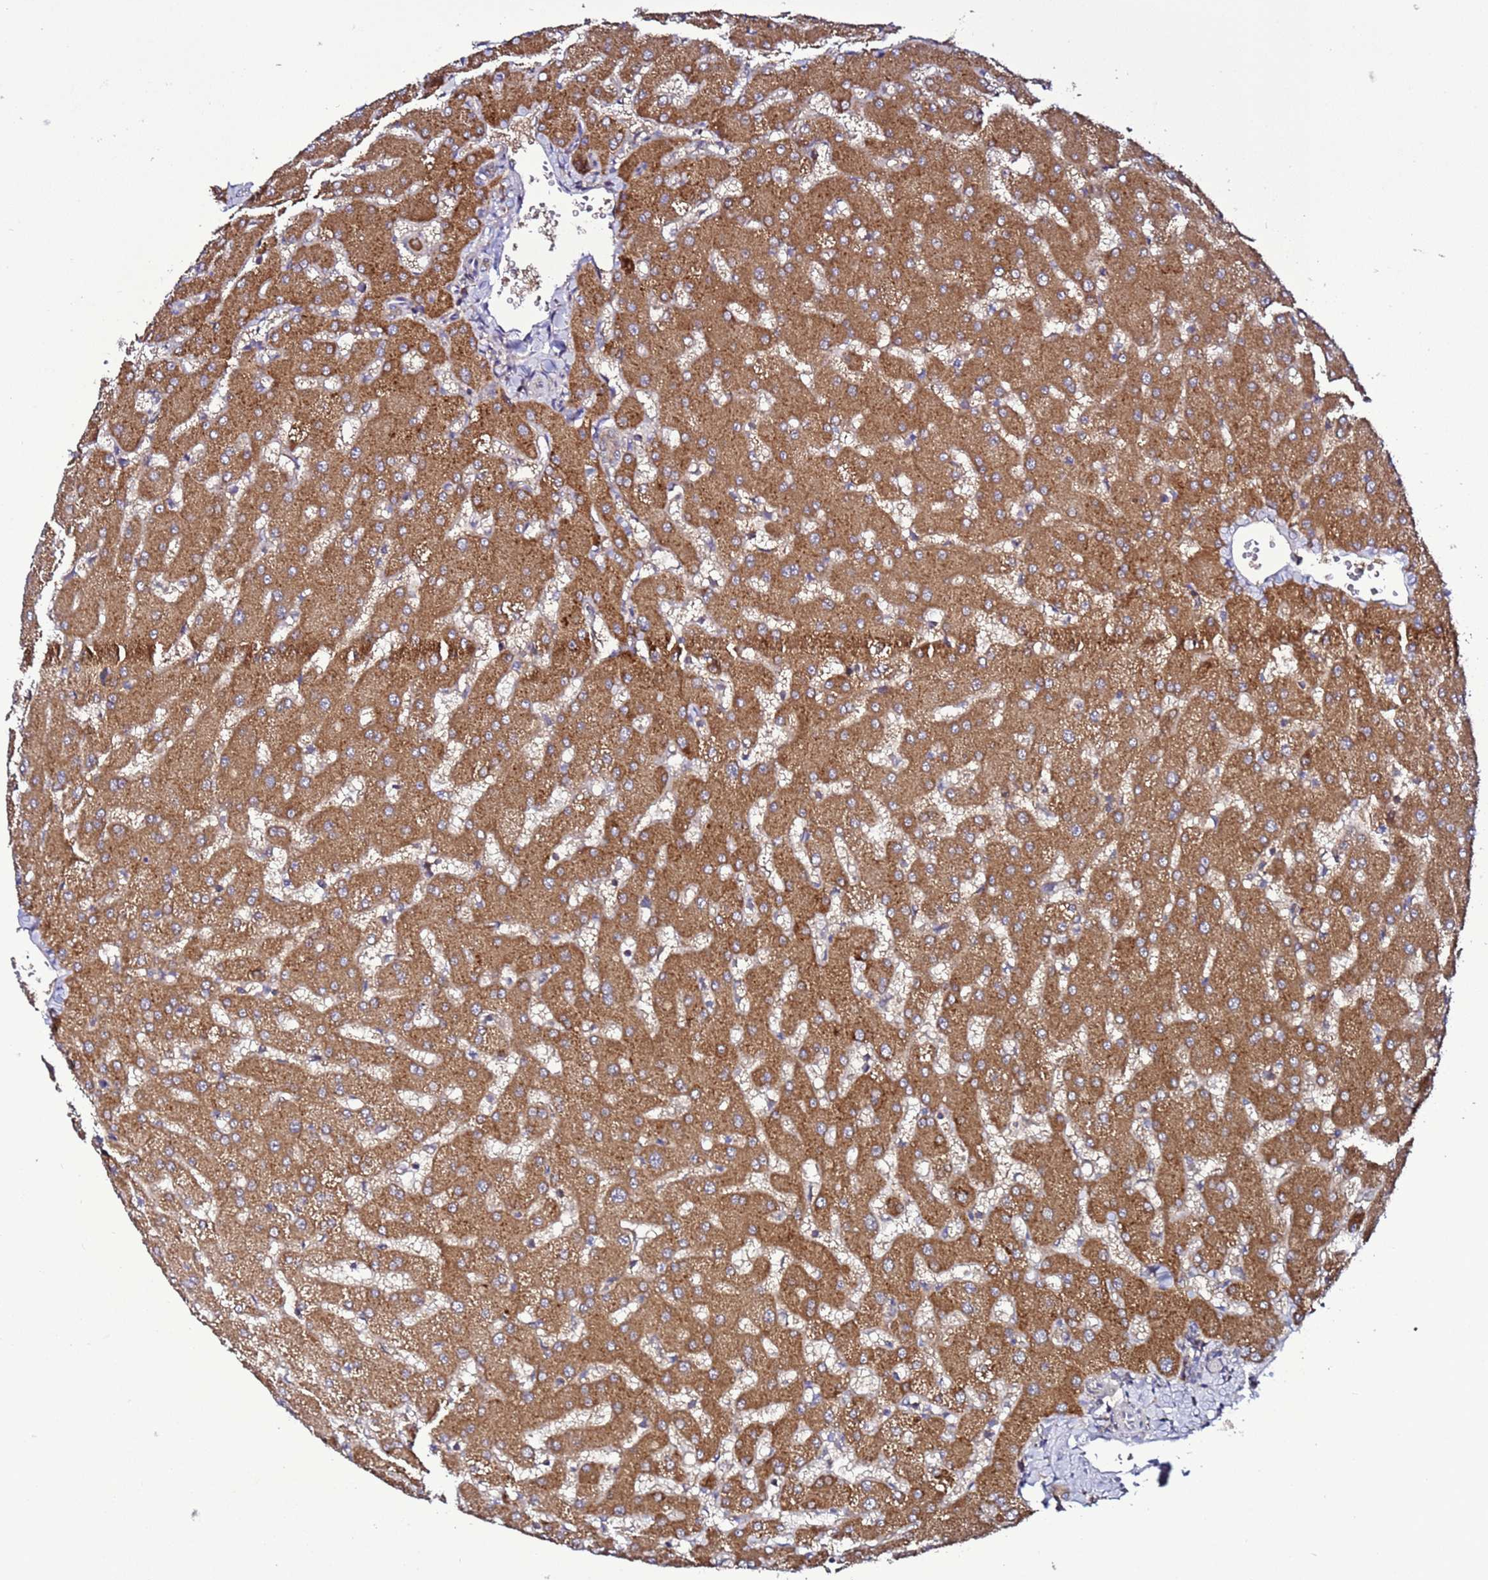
{"staining": {"intensity": "negative", "quantity": "none", "location": "none"}, "tissue": "liver", "cell_type": "Cholangiocytes", "image_type": "normal", "snomed": [{"axis": "morphology", "description": "Normal tissue, NOS"}, {"axis": "topography", "description": "Liver"}], "caption": "Cholangiocytes show no significant protein staining in unremarkable liver. (DAB (3,3'-diaminobenzidine) IHC with hematoxylin counter stain).", "gene": "TMEM176B", "patient": {"sex": "female", "age": 63}}